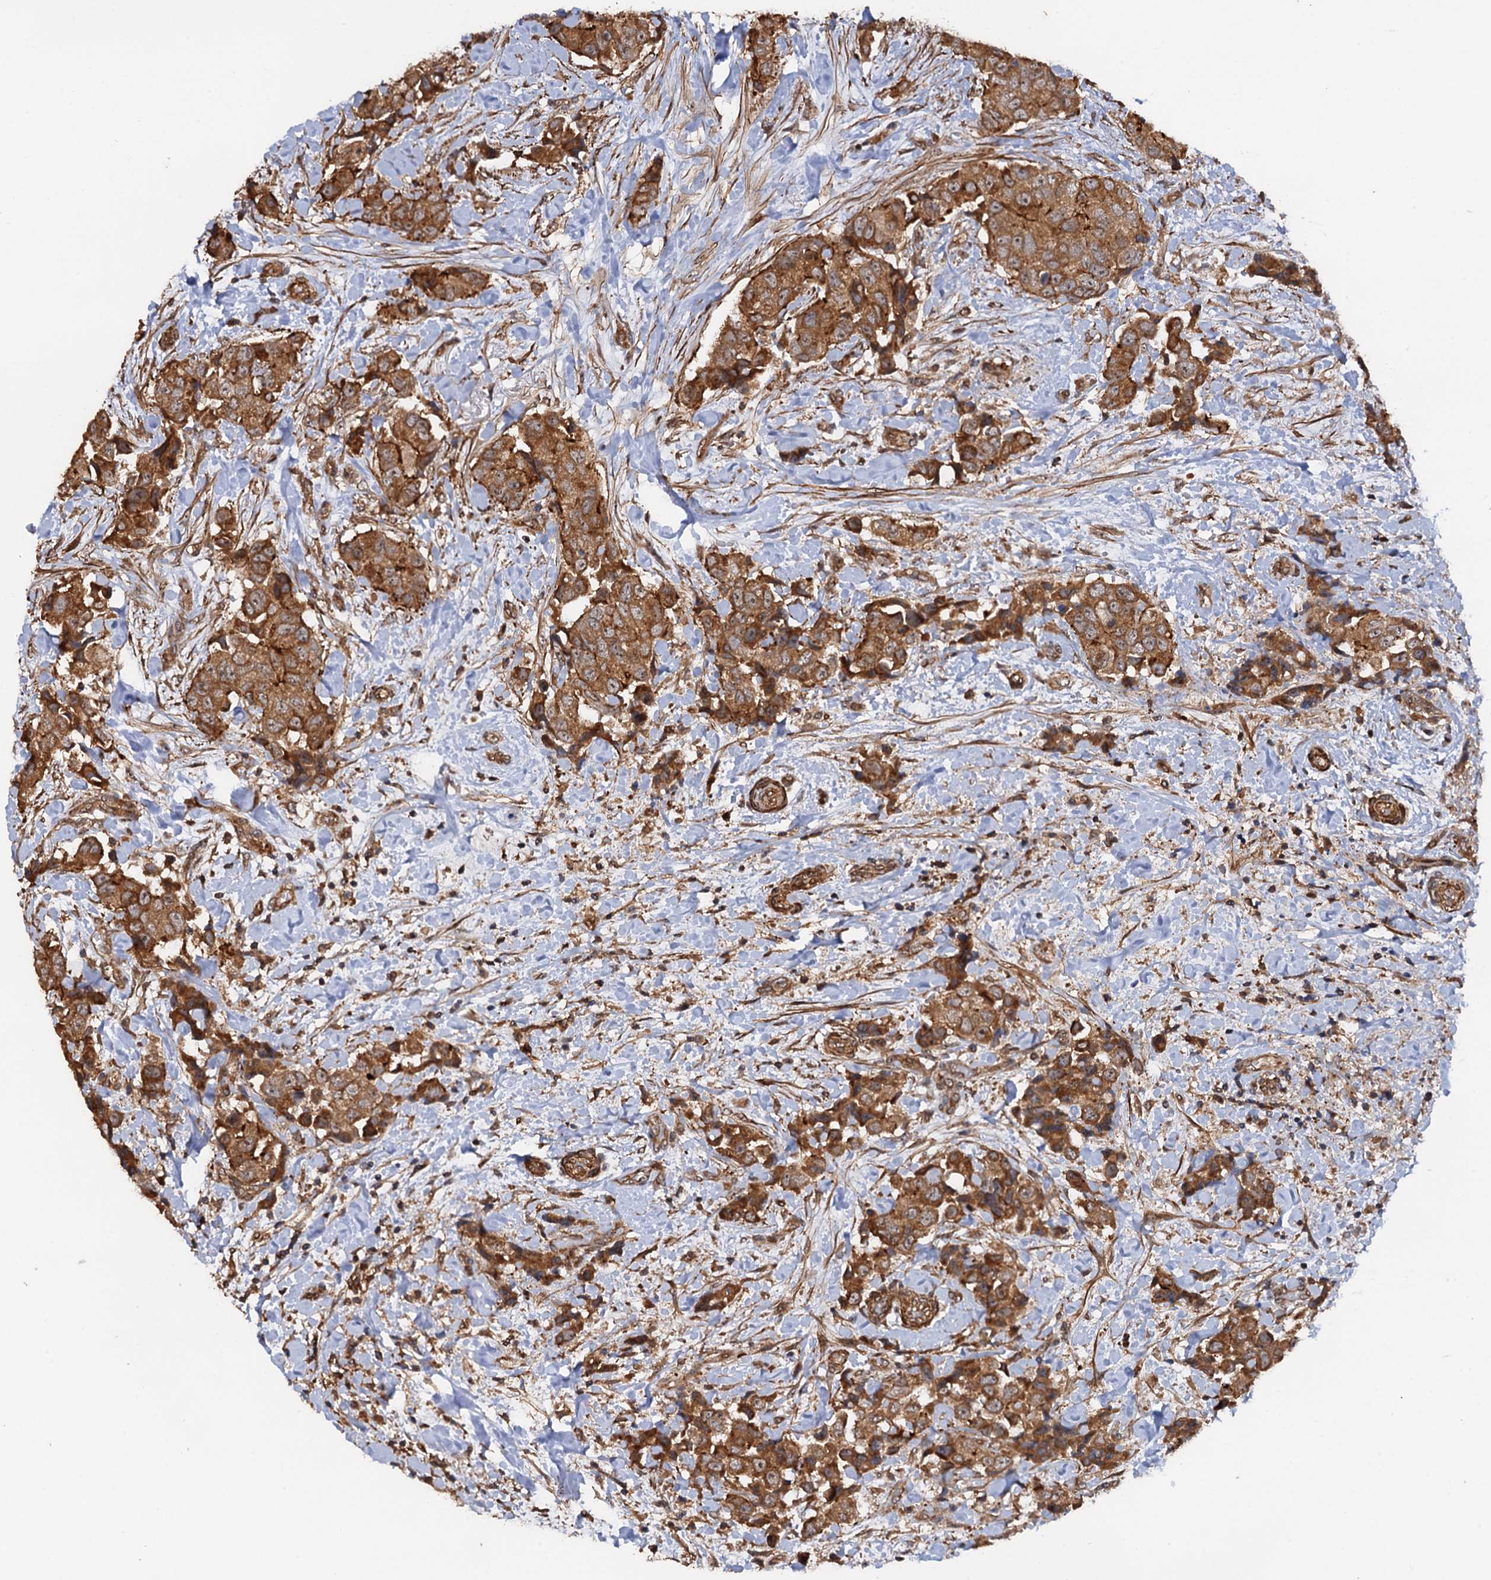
{"staining": {"intensity": "moderate", "quantity": ">75%", "location": "cytoplasmic/membranous"}, "tissue": "breast cancer", "cell_type": "Tumor cells", "image_type": "cancer", "snomed": [{"axis": "morphology", "description": "Normal tissue, NOS"}, {"axis": "morphology", "description": "Duct carcinoma"}, {"axis": "topography", "description": "Breast"}], "caption": "Protein staining of infiltrating ductal carcinoma (breast) tissue reveals moderate cytoplasmic/membranous expression in approximately >75% of tumor cells.", "gene": "BORA", "patient": {"sex": "female", "age": 62}}